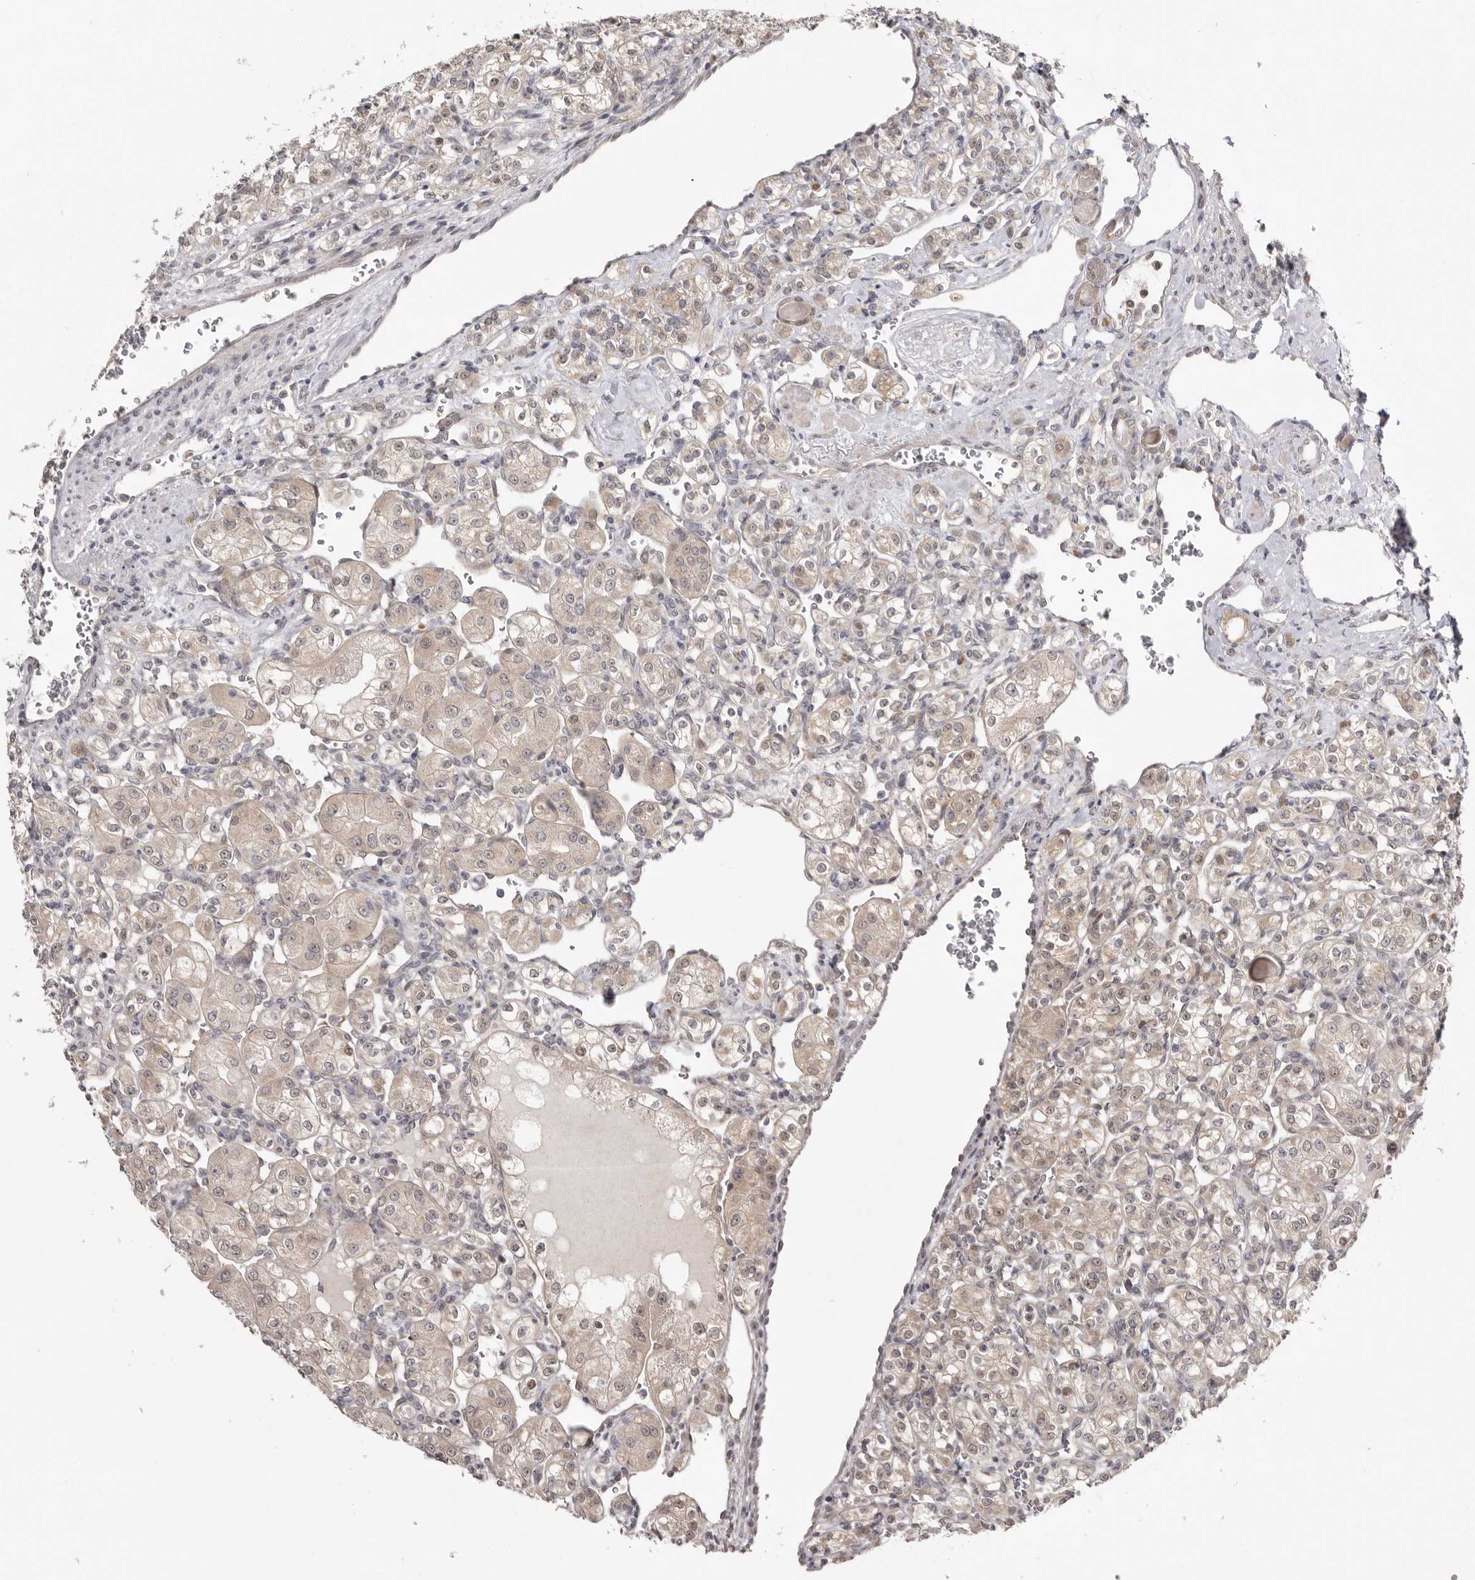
{"staining": {"intensity": "weak", "quantity": "25%-75%", "location": "cytoplasmic/membranous"}, "tissue": "renal cancer", "cell_type": "Tumor cells", "image_type": "cancer", "snomed": [{"axis": "morphology", "description": "Adenocarcinoma, NOS"}, {"axis": "topography", "description": "Kidney"}], "caption": "Renal cancer (adenocarcinoma) stained with DAB immunohistochemistry (IHC) demonstrates low levels of weak cytoplasmic/membranous staining in about 25%-75% of tumor cells.", "gene": "NSUN4", "patient": {"sex": "male", "age": 77}}